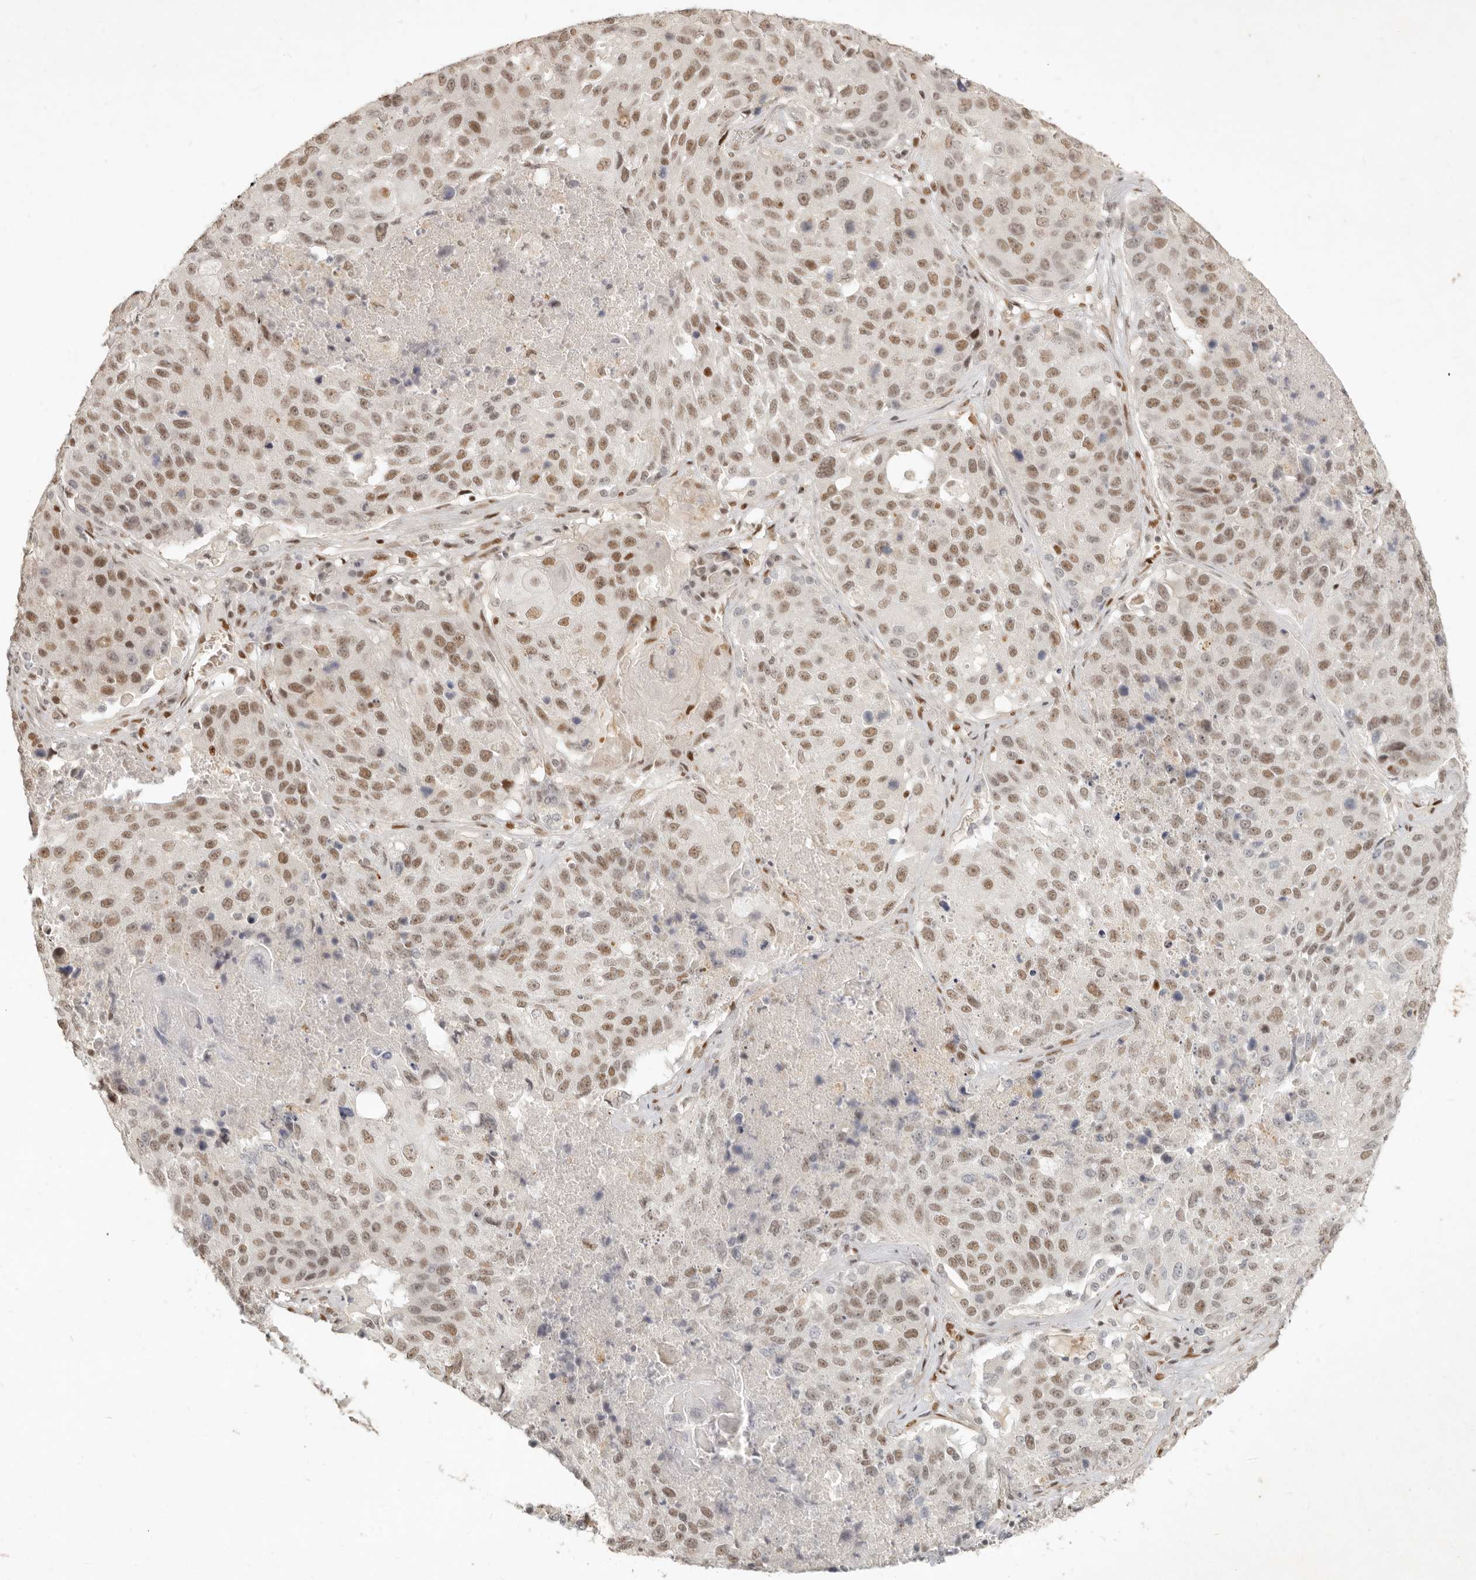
{"staining": {"intensity": "moderate", "quantity": ">75%", "location": "nuclear"}, "tissue": "lung cancer", "cell_type": "Tumor cells", "image_type": "cancer", "snomed": [{"axis": "morphology", "description": "Squamous cell carcinoma, NOS"}, {"axis": "topography", "description": "Lung"}], "caption": "Lung squamous cell carcinoma stained with a protein marker displays moderate staining in tumor cells.", "gene": "GABPA", "patient": {"sex": "male", "age": 61}}